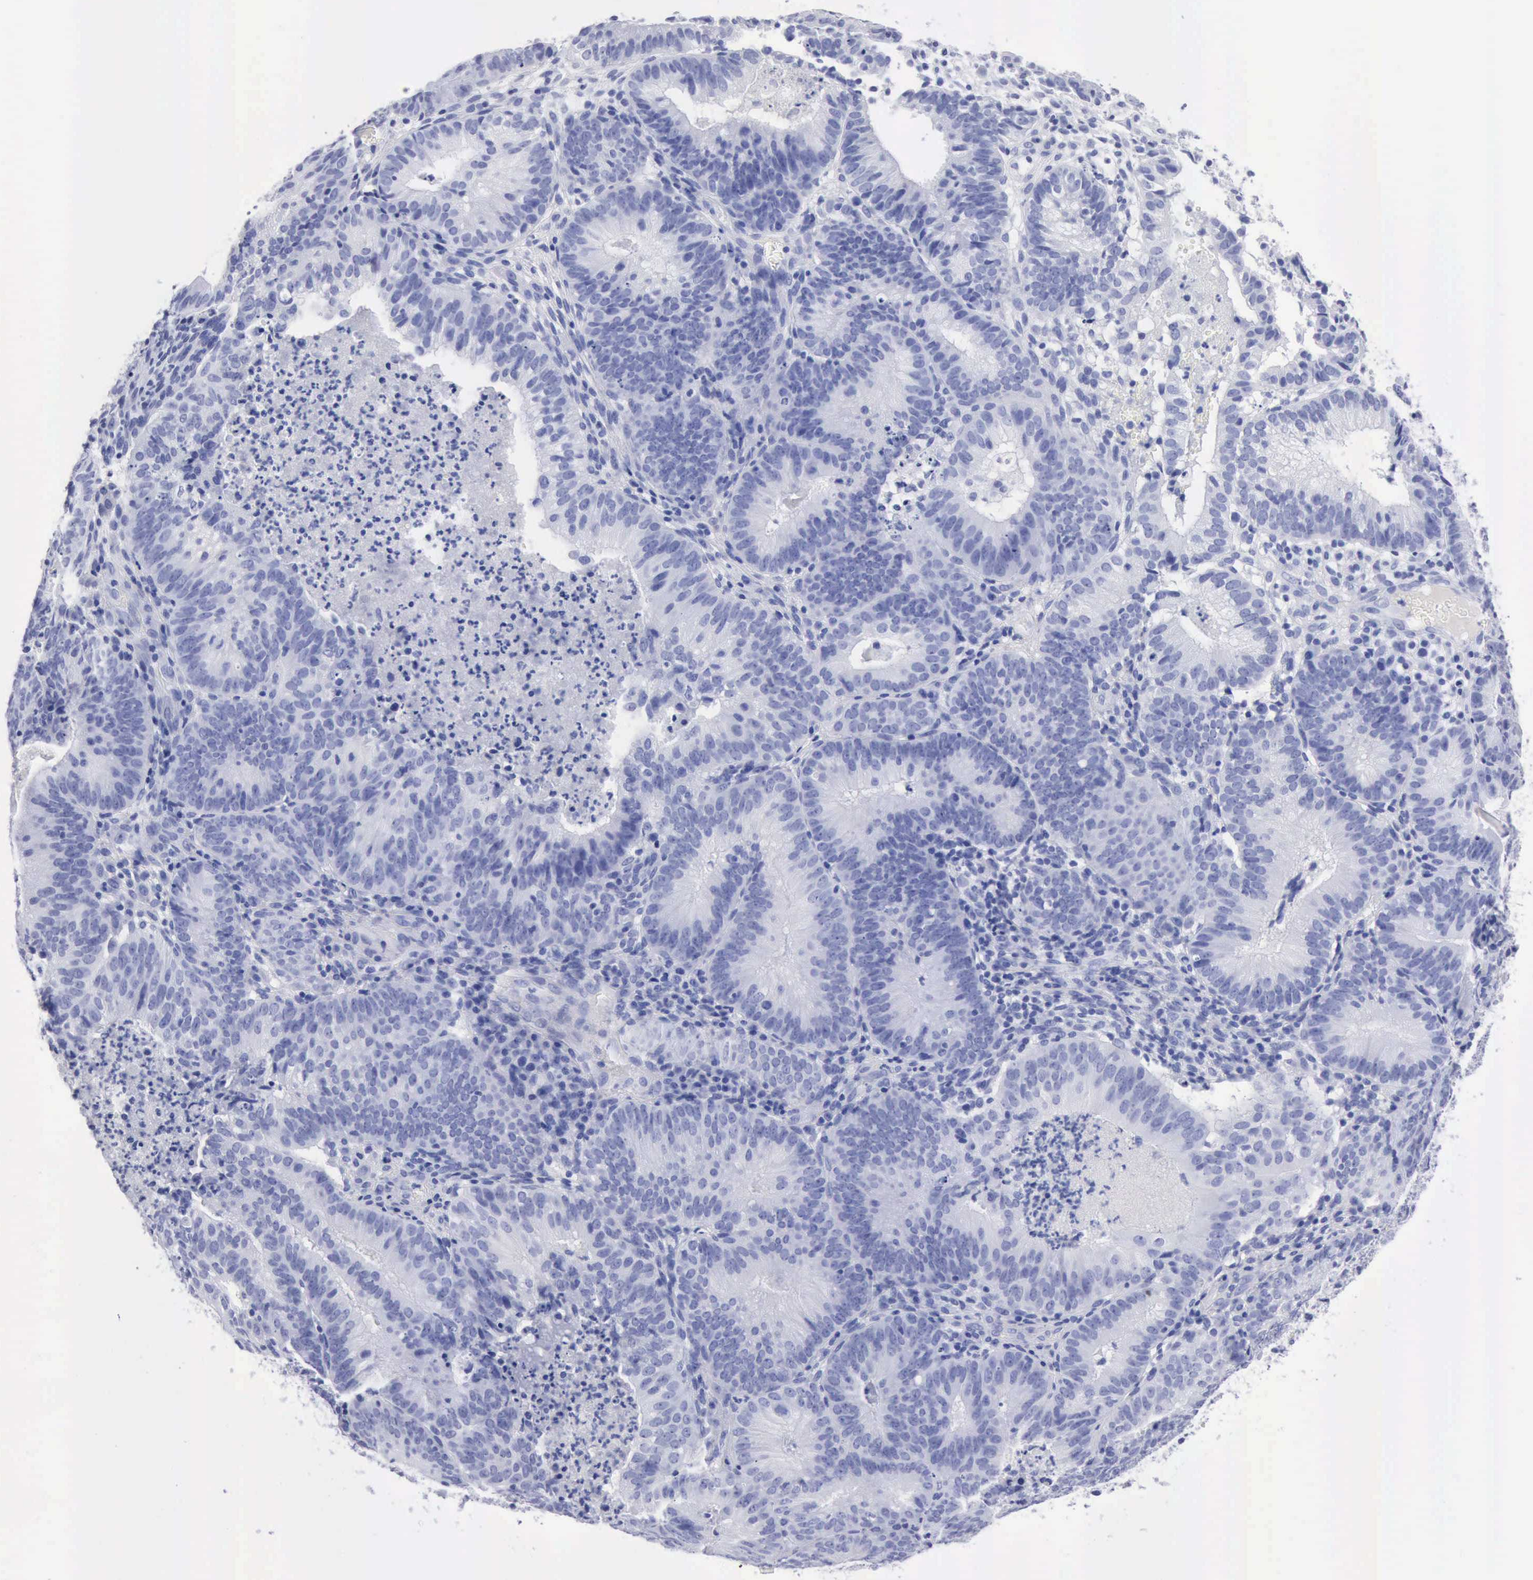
{"staining": {"intensity": "negative", "quantity": "none", "location": "none"}, "tissue": "cervical cancer", "cell_type": "Tumor cells", "image_type": "cancer", "snomed": [{"axis": "morphology", "description": "Adenocarcinoma, NOS"}, {"axis": "topography", "description": "Cervix"}], "caption": "Cervical cancer (adenocarcinoma) was stained to show a protein in brown. There is no significant positivity in tumor cells.", "gene": "CYP19A1", "patient": {"sex": "female", "age": 60}}